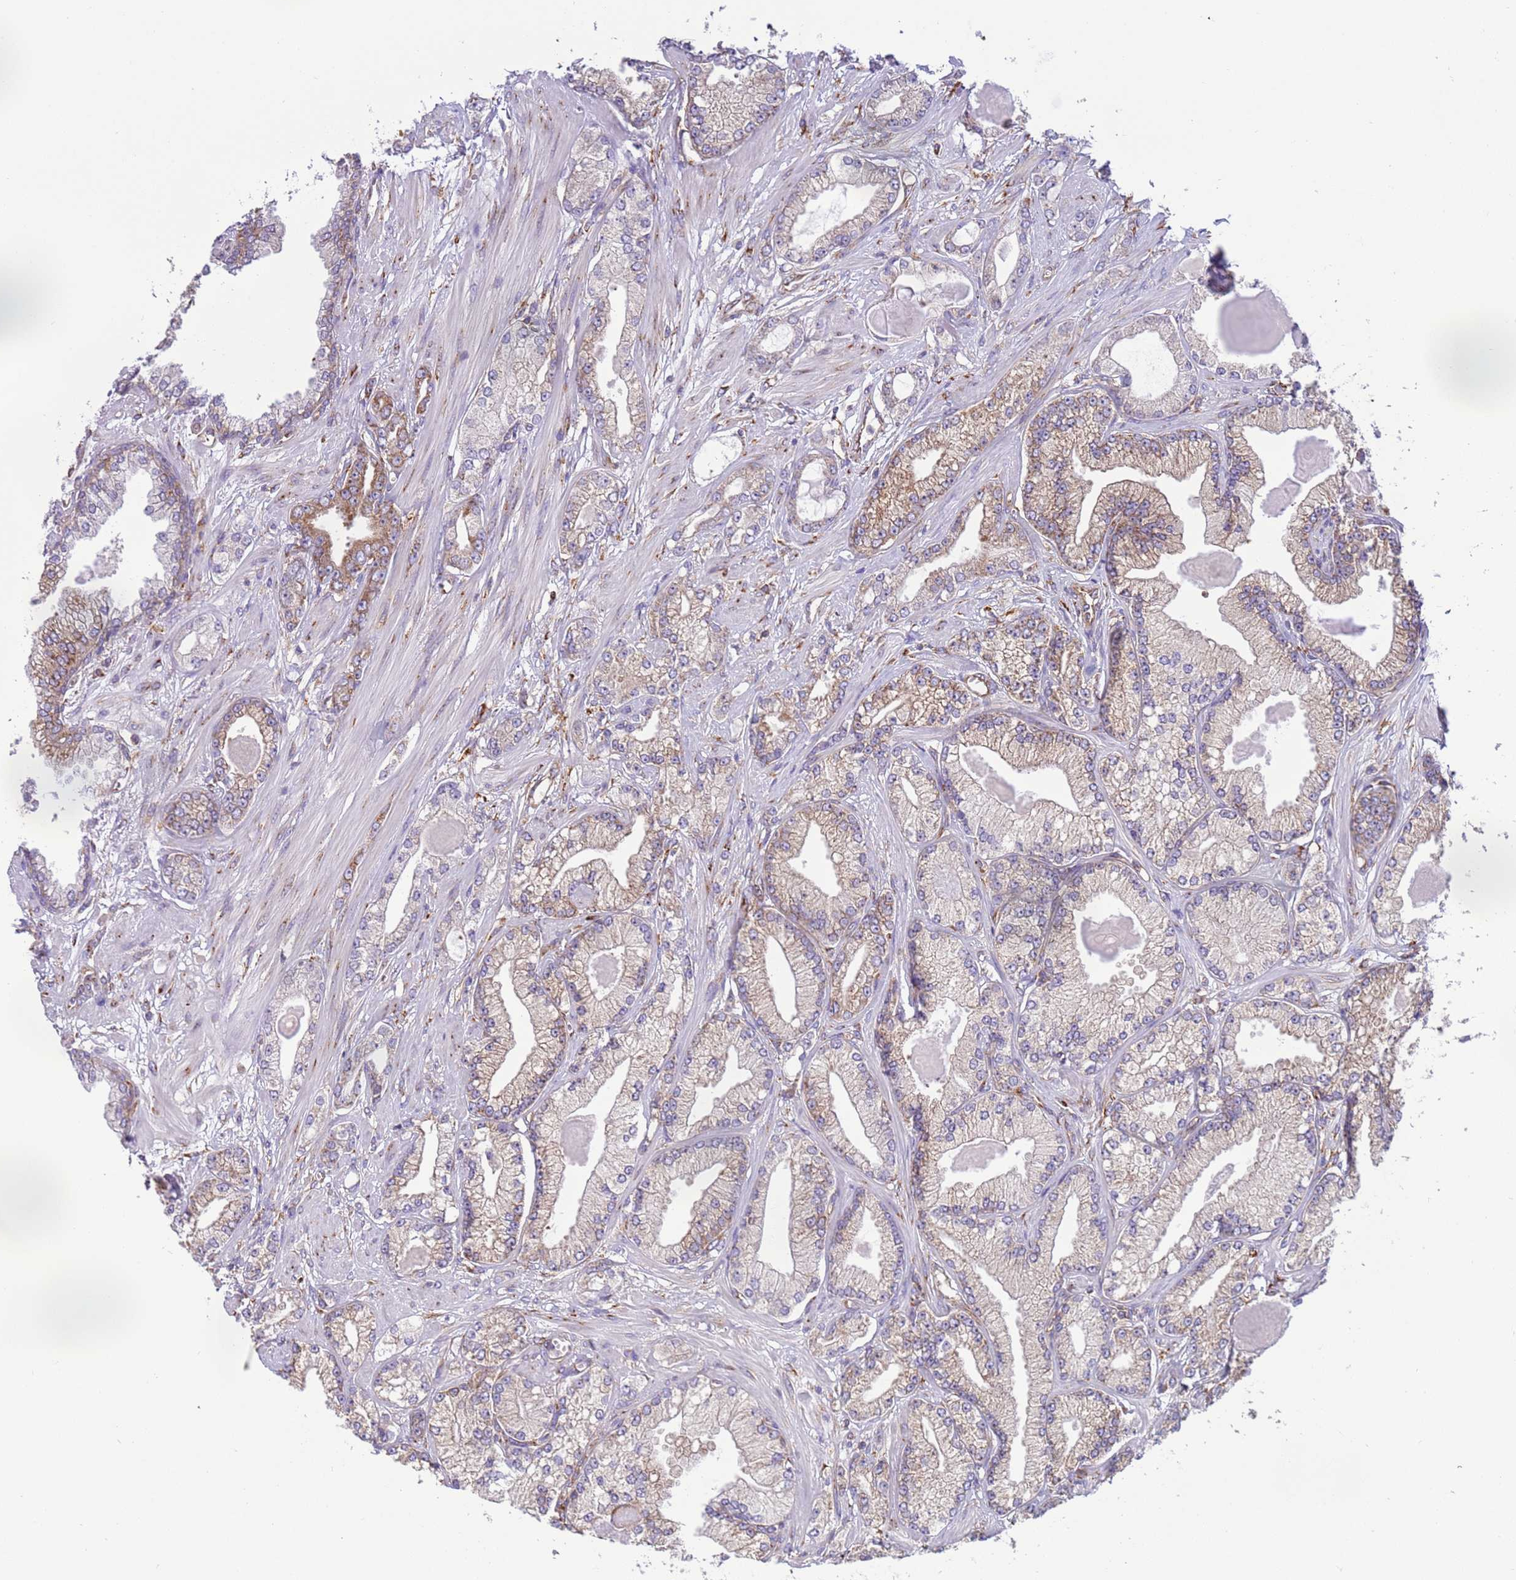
{"staining": {"intensity": "weak", "quantity": "25%-75%", "location": "cytoplasmic/membranous"}, "tissue": "prostate cancer", "cell_type": "Tumor cells", "image_type": "cancer", "snomed": [{"axis": "morphology", "description": "Adenocarcinoma, Low grade"}, {"axis": "topography", "description": "Prostate"}], "caption": "The immunohistochemical stain labels weak cytoplasmic/membranous staining in tumor cells of prostate low-grade adenocarcinoma tissue.", "gene": "VARS1", "patient": {"sex": "male", "age": 64}}